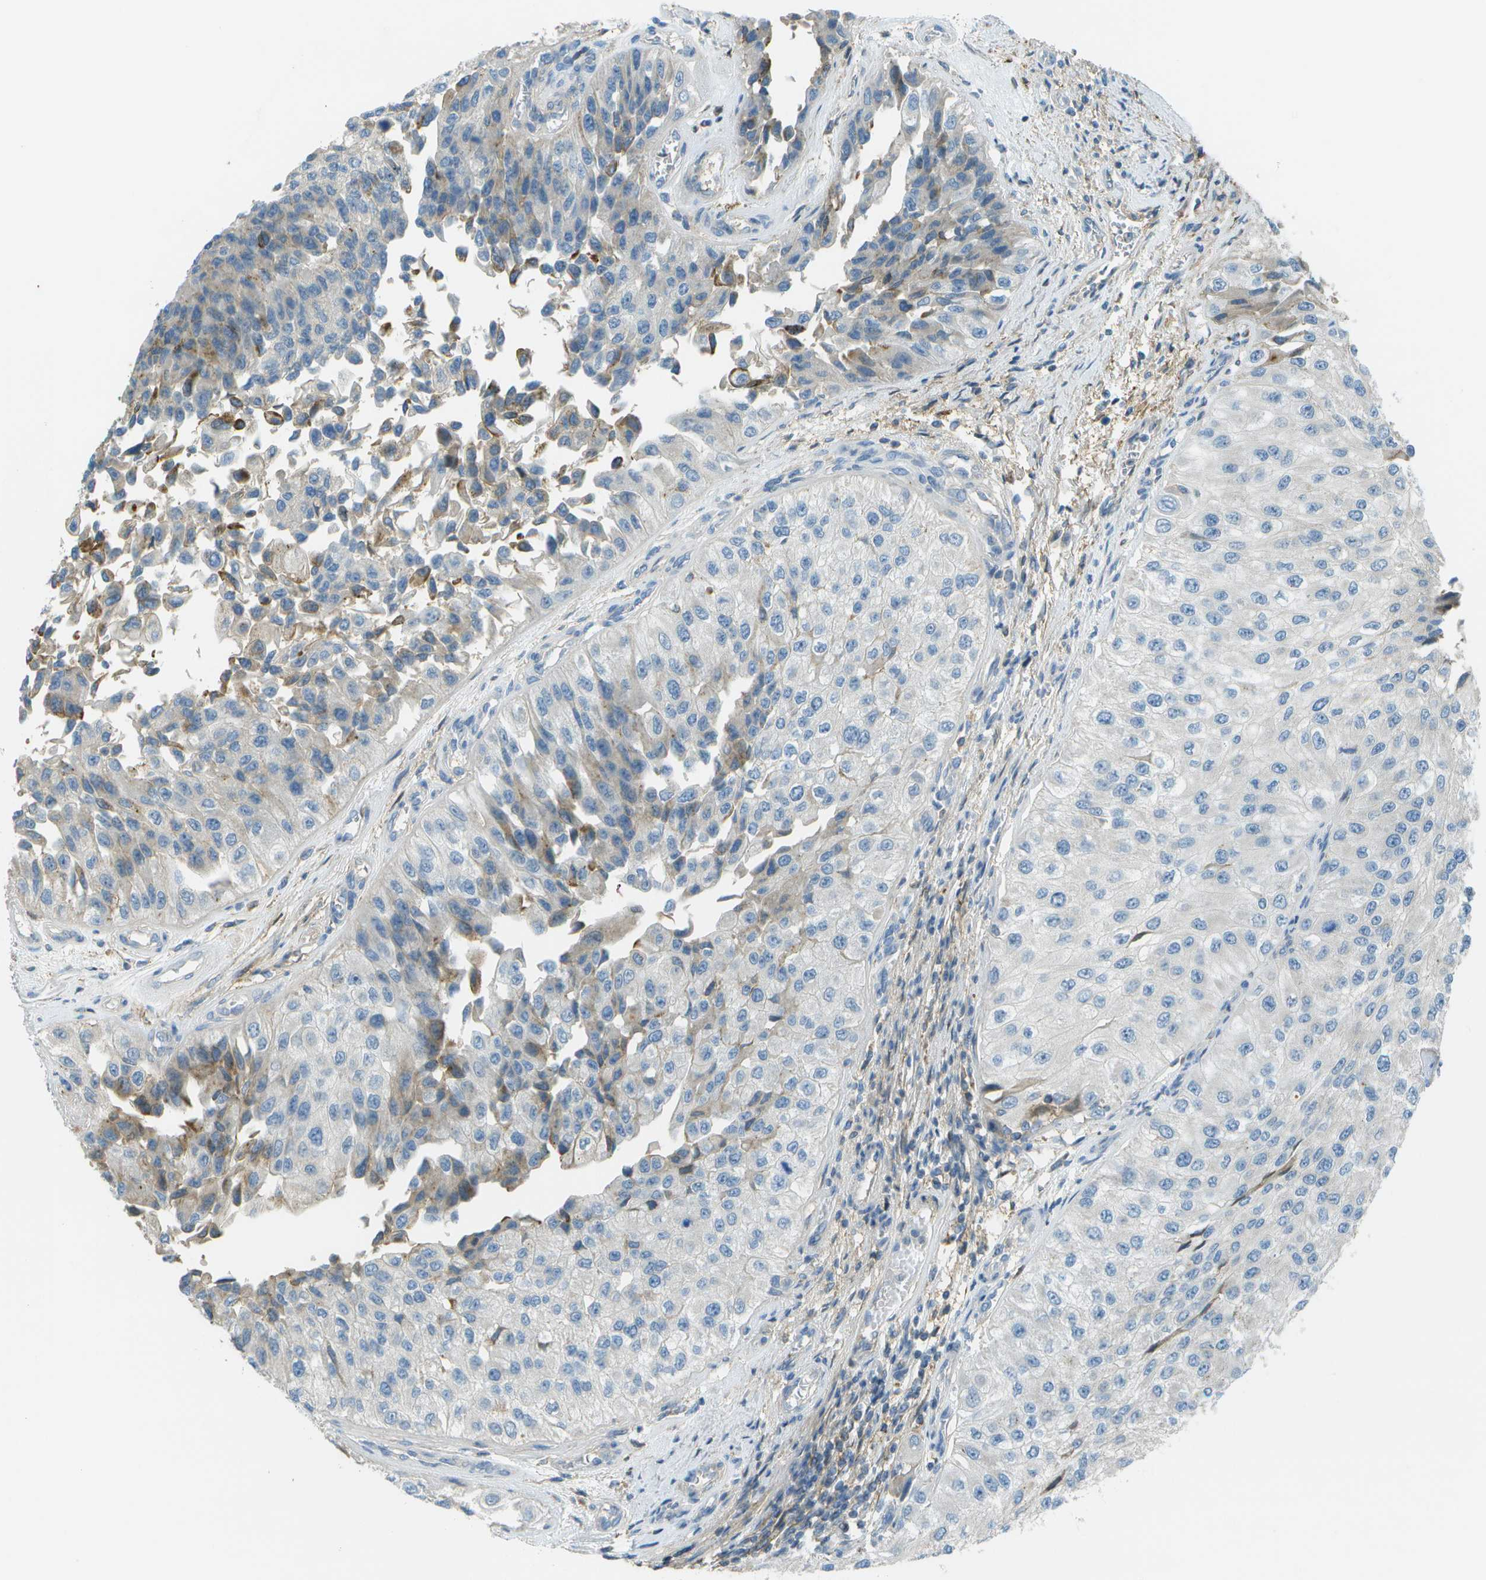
{"staining": {"intensity": "moderate", "quantity": "<25%", "location": "cytoplasmic/membranous"}, "tissue": "urothelial cancer", "cell_type": "Tumor cells", "image_type": "cancer", "snomed": [{"axis": "morphology", "description": "Urothelial carcinoma, High grade"}, {"axis": "topography", "description": "Kidney"}, {"axis": "topography", "description": "Urinary bladder"}], "caption": "Approximately <25% of tumor cells in human urothelial cancer show moderate cytoplasmic/membranous protein positivity as visualized by brown immunohistochemical staining.", "gene": "LRRC66", "patient": {"sex": "male", "age": 77}}